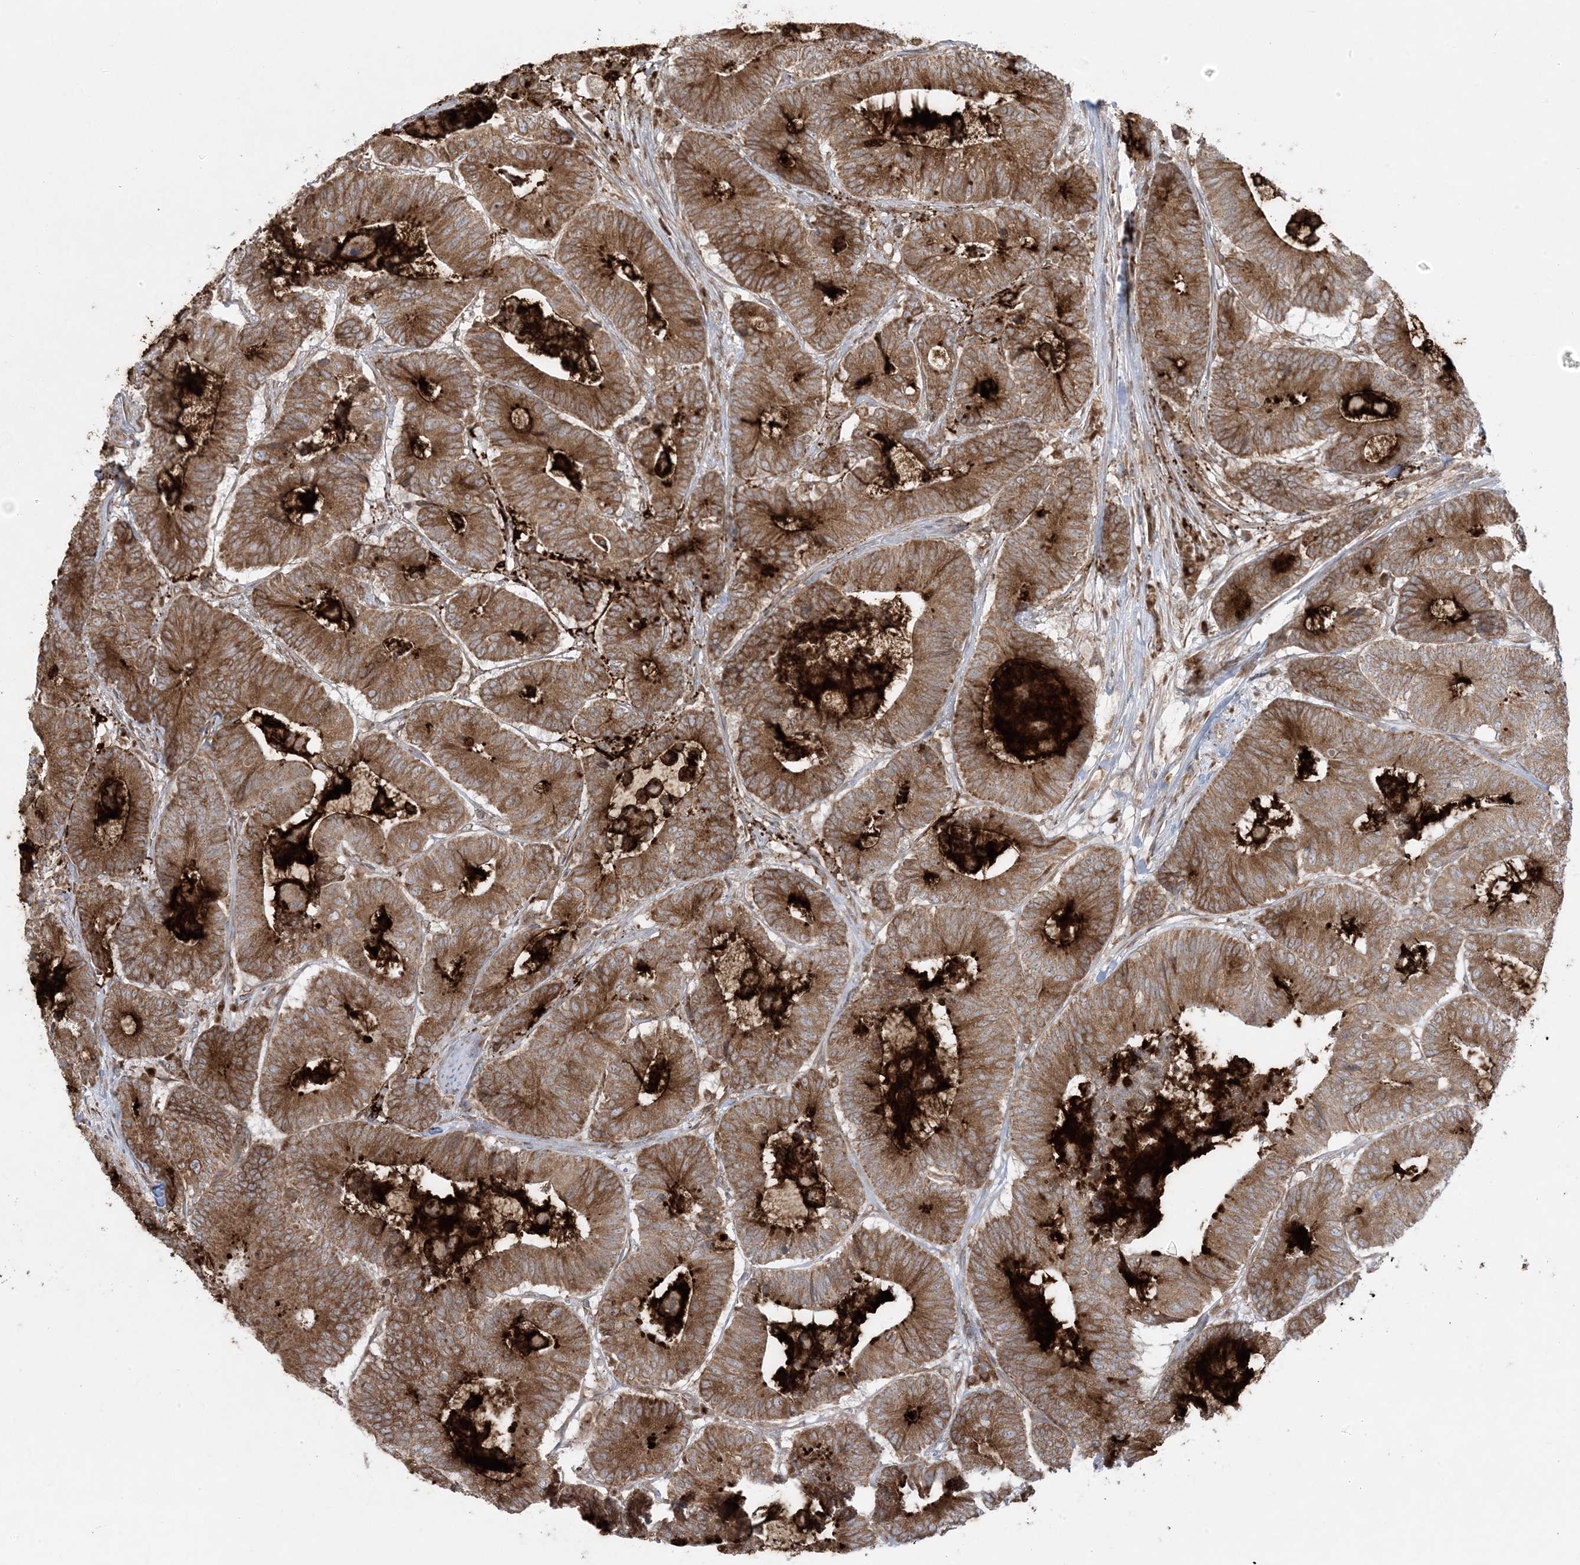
{"staining": {"intensity": "moderate", "quantity": ">75%", "location": "cytoplasmic/membranous"}, "tissue": "colorectal cancer", "cell_type": "Tumor cells", "image_type": "cancer", "snomed": [{"axis": "morphology", "description": "Adenocarcinoma, NOS"}, {"axis": "topography", "description": "Colon"}], "caption": "Protein staining displays moderate cytoplasmic/membranous positivity in about >75% of tumor cells in colorectal cancer. The protein is stained brown, and the nuclei are stained in blue (DAB IHC with brightfield microscopy, high magnification).", "gene": "UBXN4", "patient": {"sex": "female", "age": 84}}